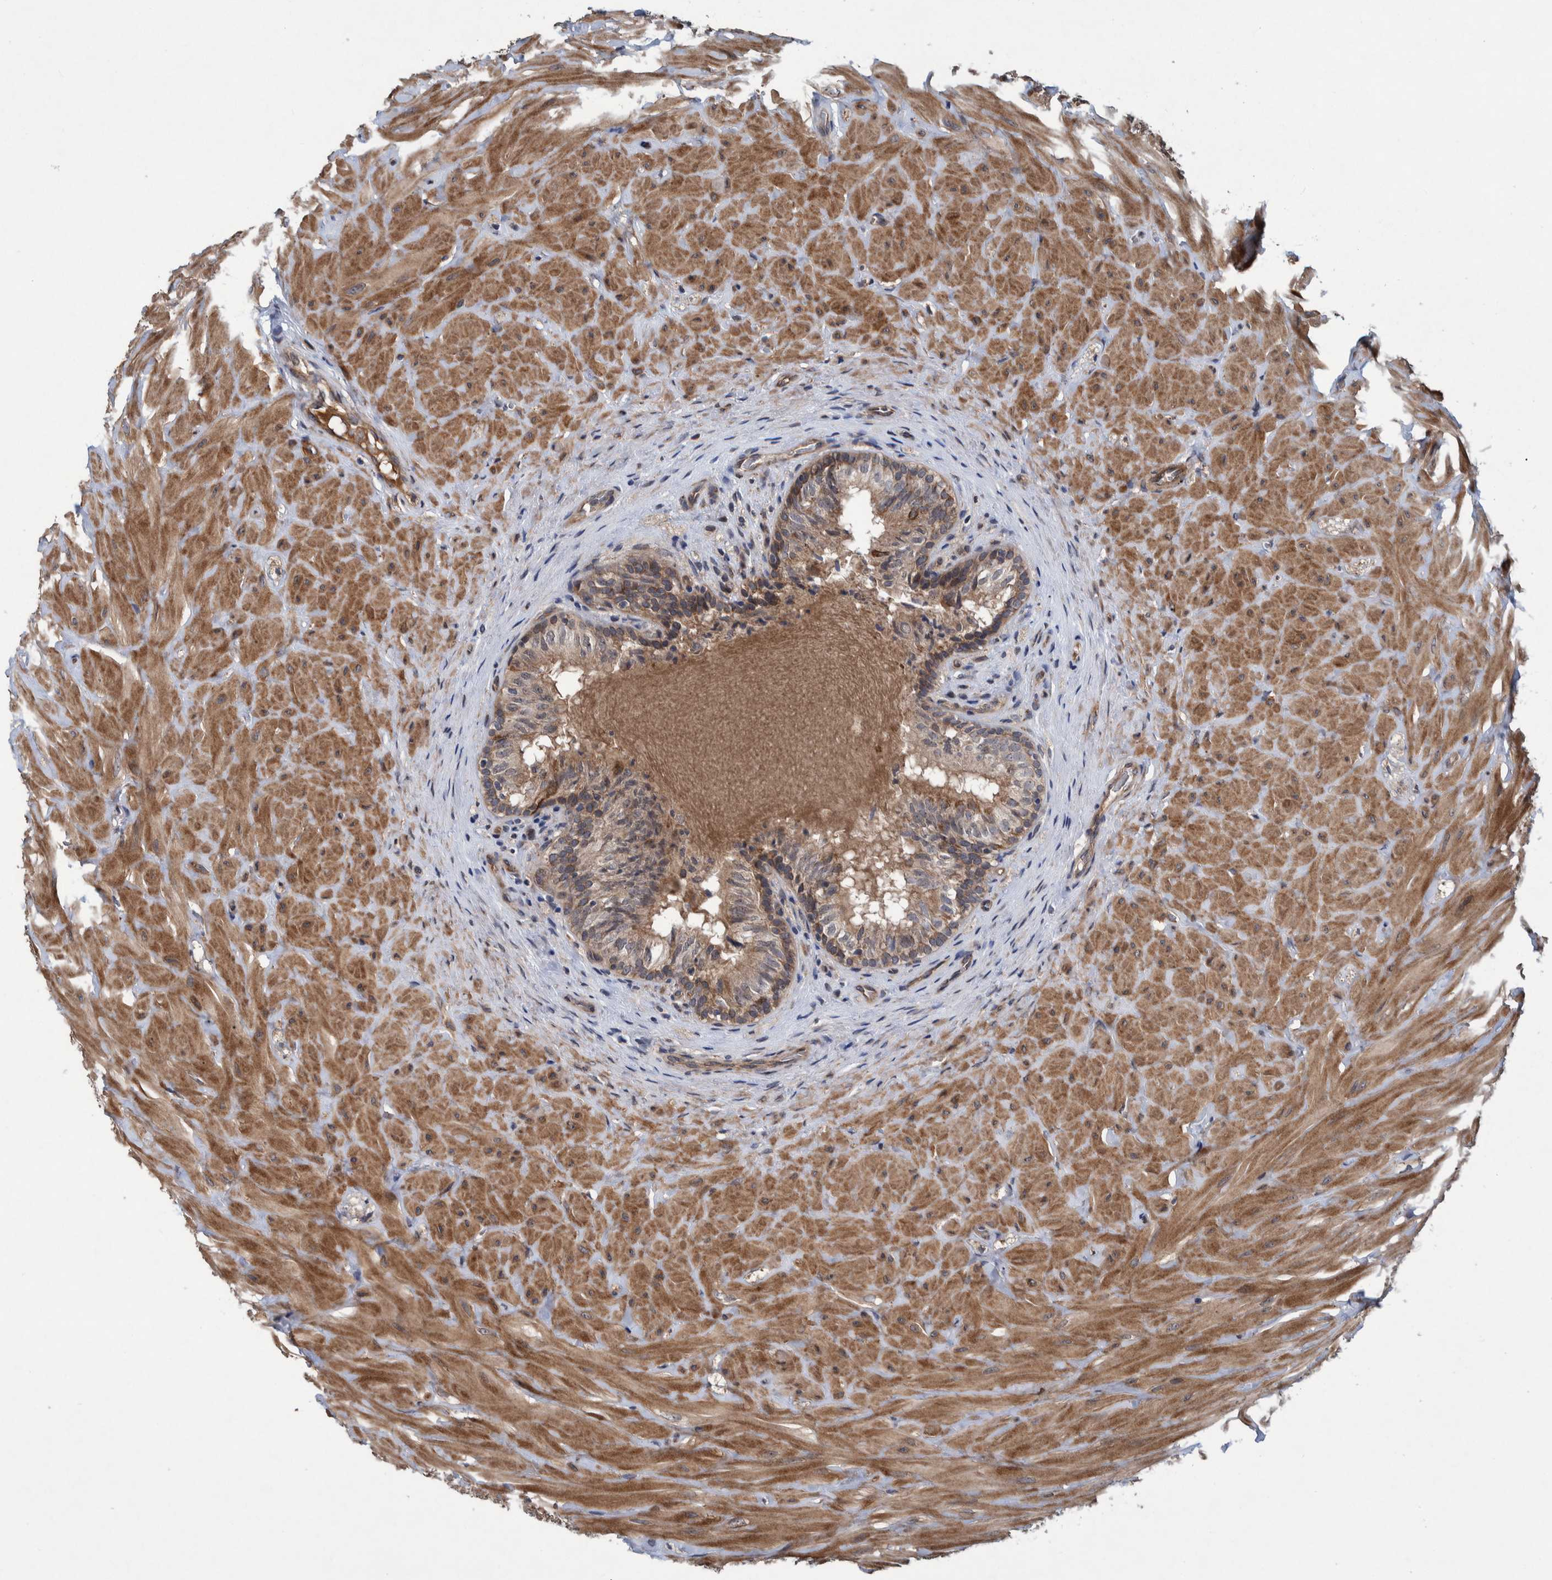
{"staining": {"intensity": "moderate", "quantity": ">75%", "location": "cytoplasmic/membranous"}, "tissue": "epididymis", "cell_type": "Glandular cells", "image_type": "normal", "snomed": [{"axis": "morphology", "description": "Normal tissue, NOS"}, {"axis": "topography", "description": "Soft tissue"}, {"axis": "topography", "description": "Epididymis"}], "caption": "Benign epididymis reveals moderate cytoplasmic/membranous expression in about >75% of glandular cells, visualized by immunohistochemistry.", "gene": "ITIH3", "patient": {"sex": "male", "age": 26}}